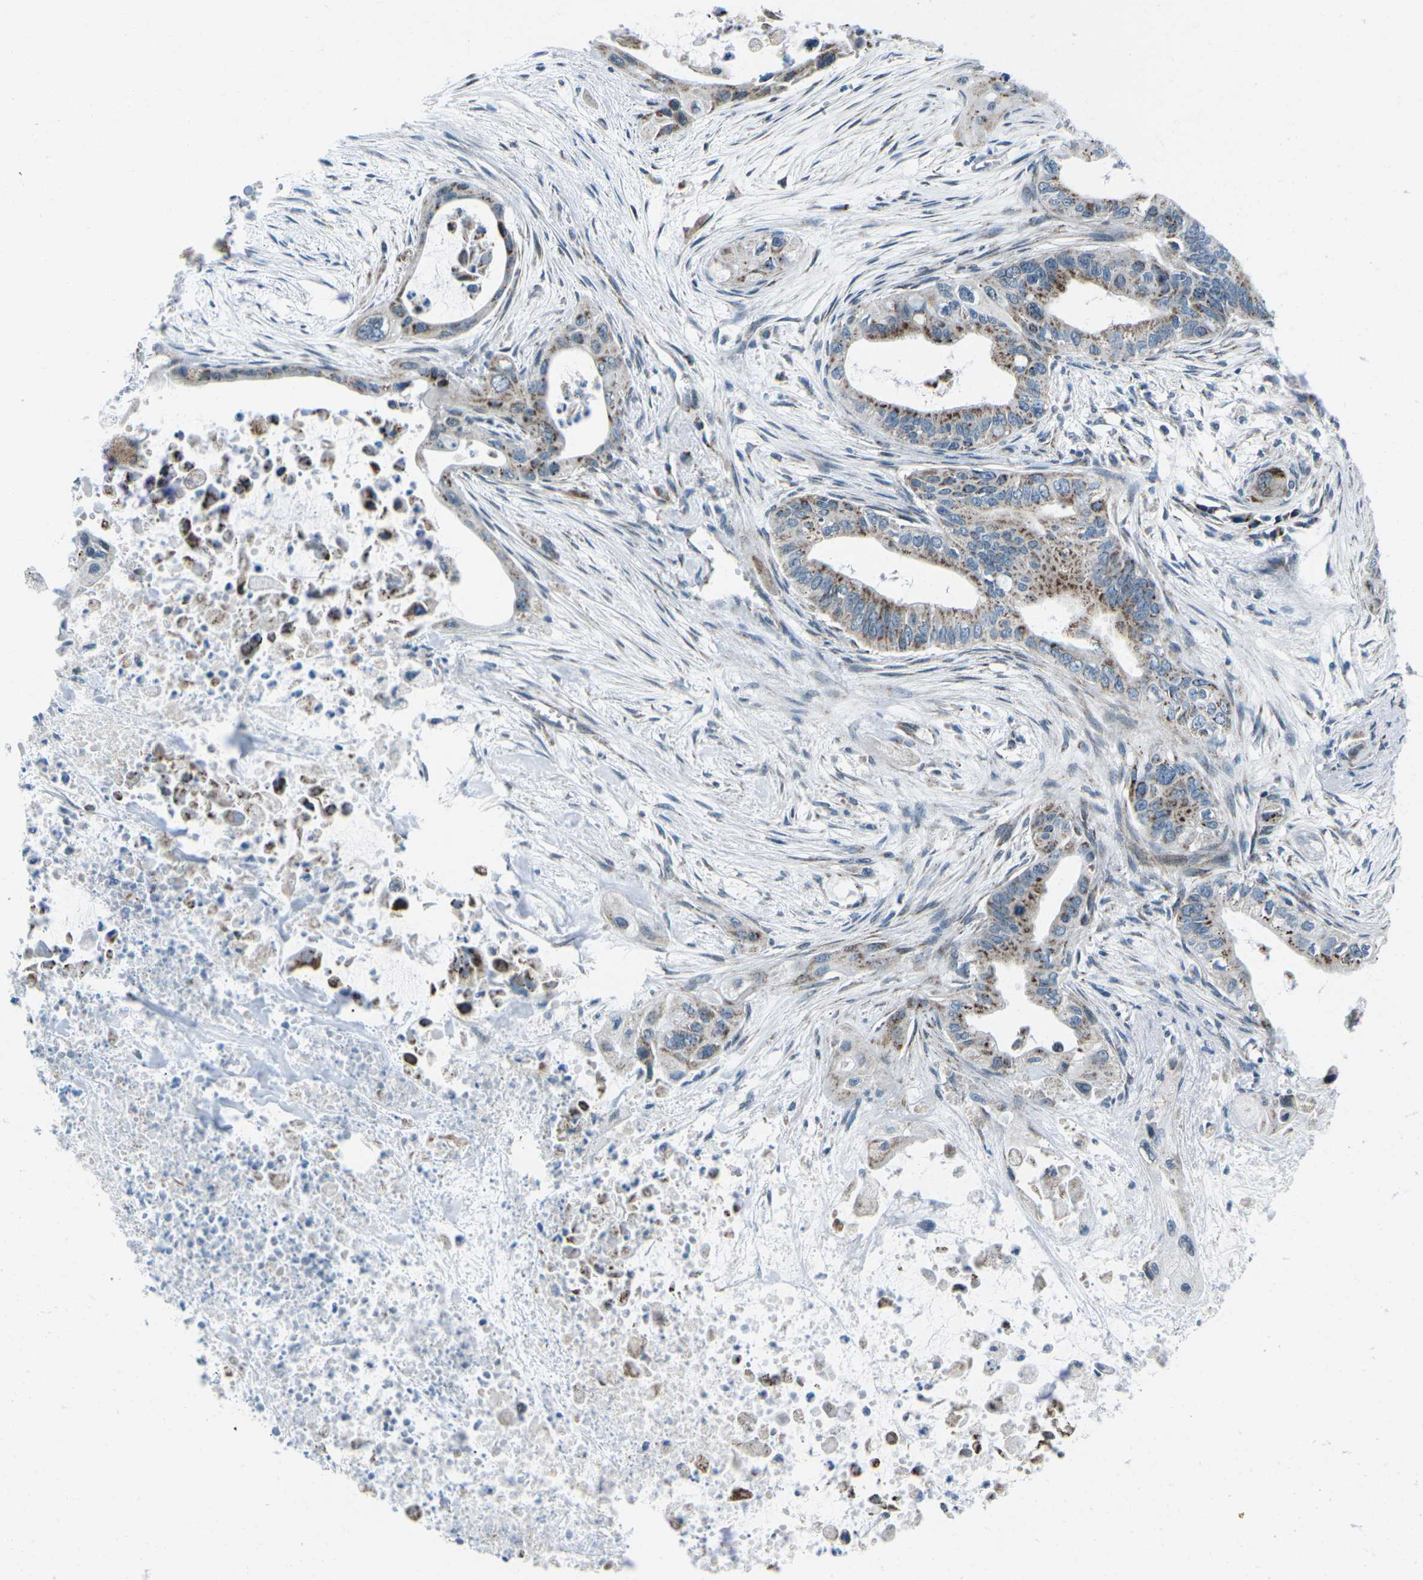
{"staining": {"intensity": "moderate", "quantity": ">75%", "location": "cytoplasmic/membranous"}, "tissue": "pancreatic cancer", "cell_type": "Tumor cells", "image_type": "cancer", "snomed": [{"axis": "morphology", "description": "Adenocarcinoma, NOS"}, {"axis": "topography", "description": "Pancreas"}], "caption": "Immunohistochemistry (IHC) histopathology image of pancreatic cancer (adenocarcinoma) stained for a protein (brown), which exhibits medium levels of moderate cytoplasmic/membranous expression in about >75% of tumor cells.", "gene": "RFESD", "patient": {"sex": "male", "age": 73}}